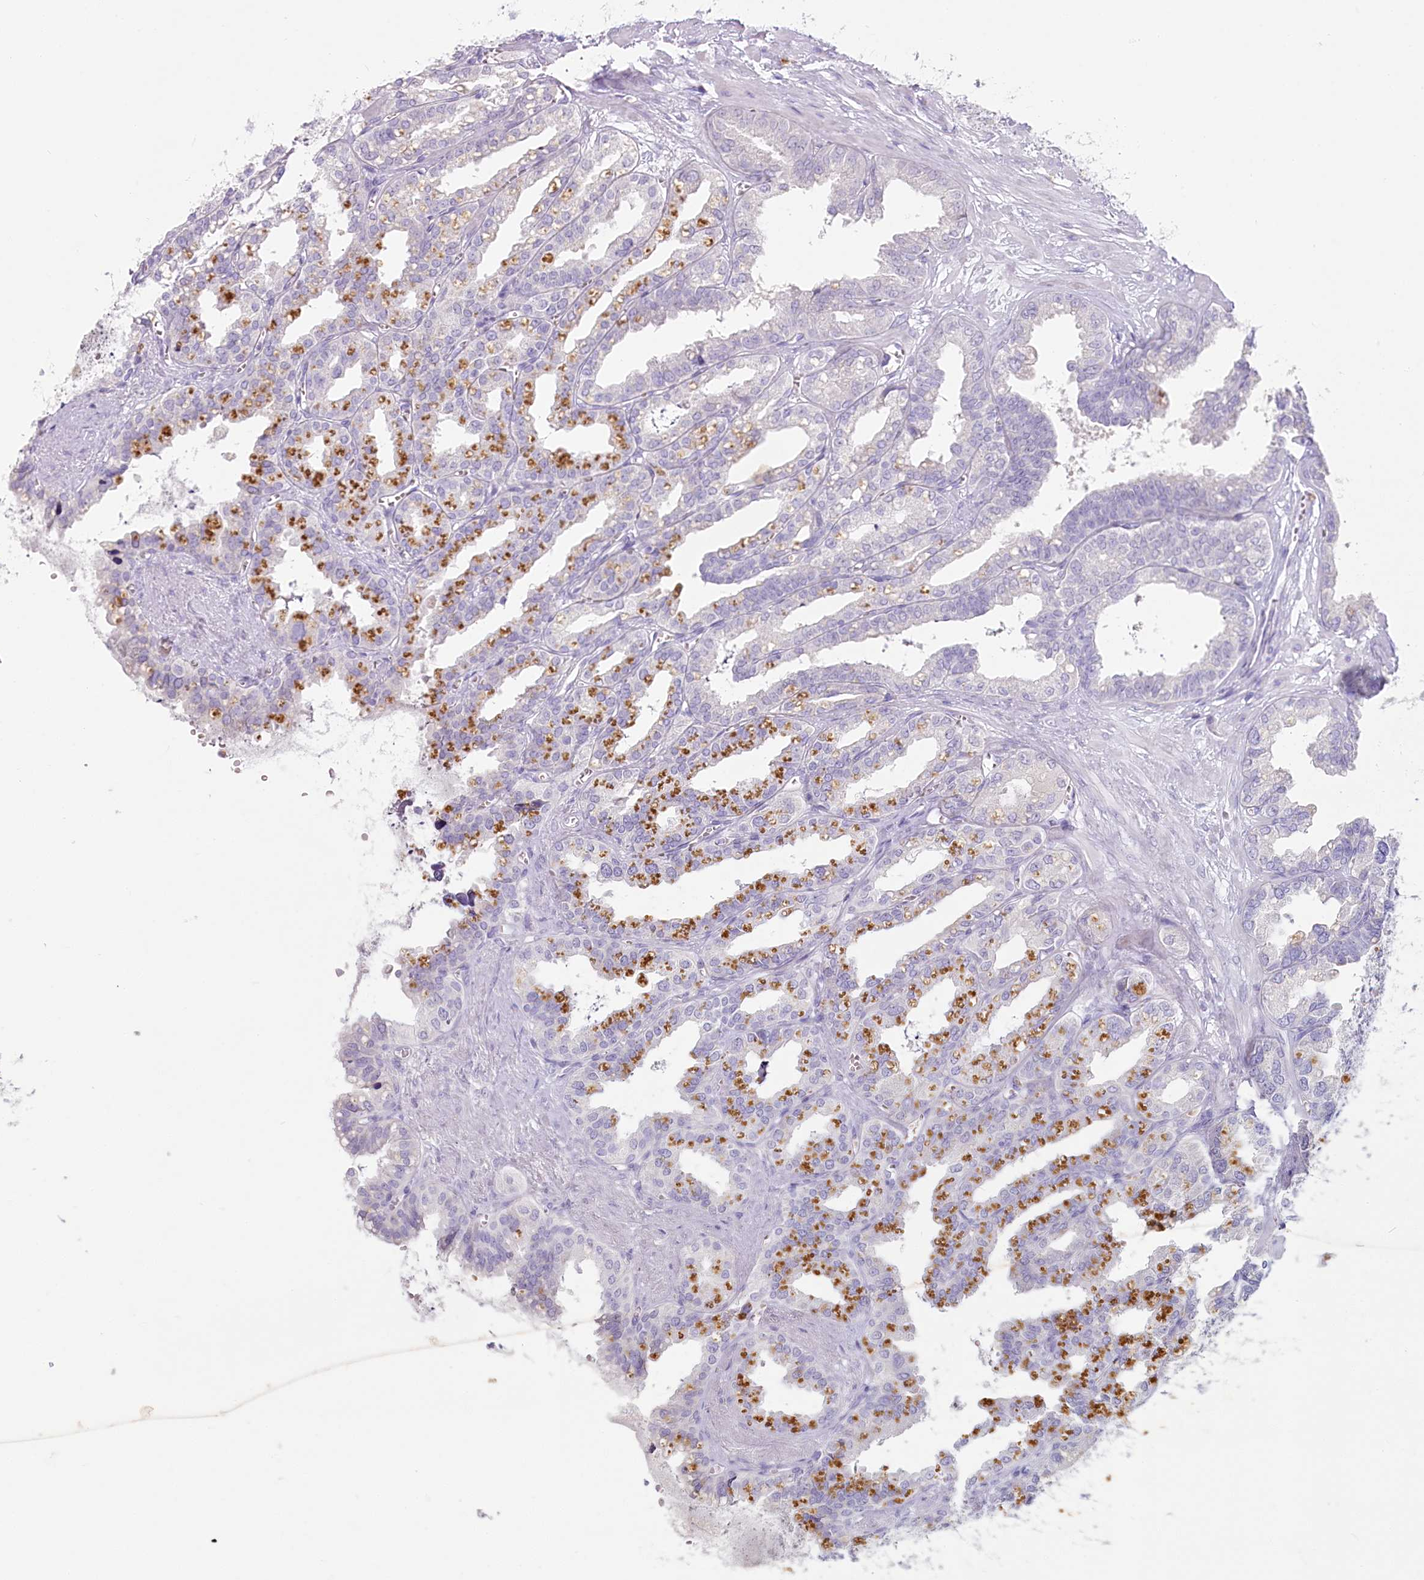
{"staining": {"intensity": "moderate", "quantity": "25%-75%", "location": "cytoplasmic/membranous"}, "tissue": "seminal vesicle", "cell_type": "Glandular cells", "image_type": "normal", "snomed": [{"axis": "morphology", "description": "Normal tissue, NOS"}, {"axis": "topography", "description": "Prostate"}, {"axis": "topography", "description": "Seminal veicle"}], "caption": "Immunohistochemical staining of normal human seminal vesicle demonstrates moderate cytoplasmic/membranous protein positivity in approximately 25%-75% of glandular cells.", "gene": "IFIT5", "patient": {"sex": "male", "age": 51}}